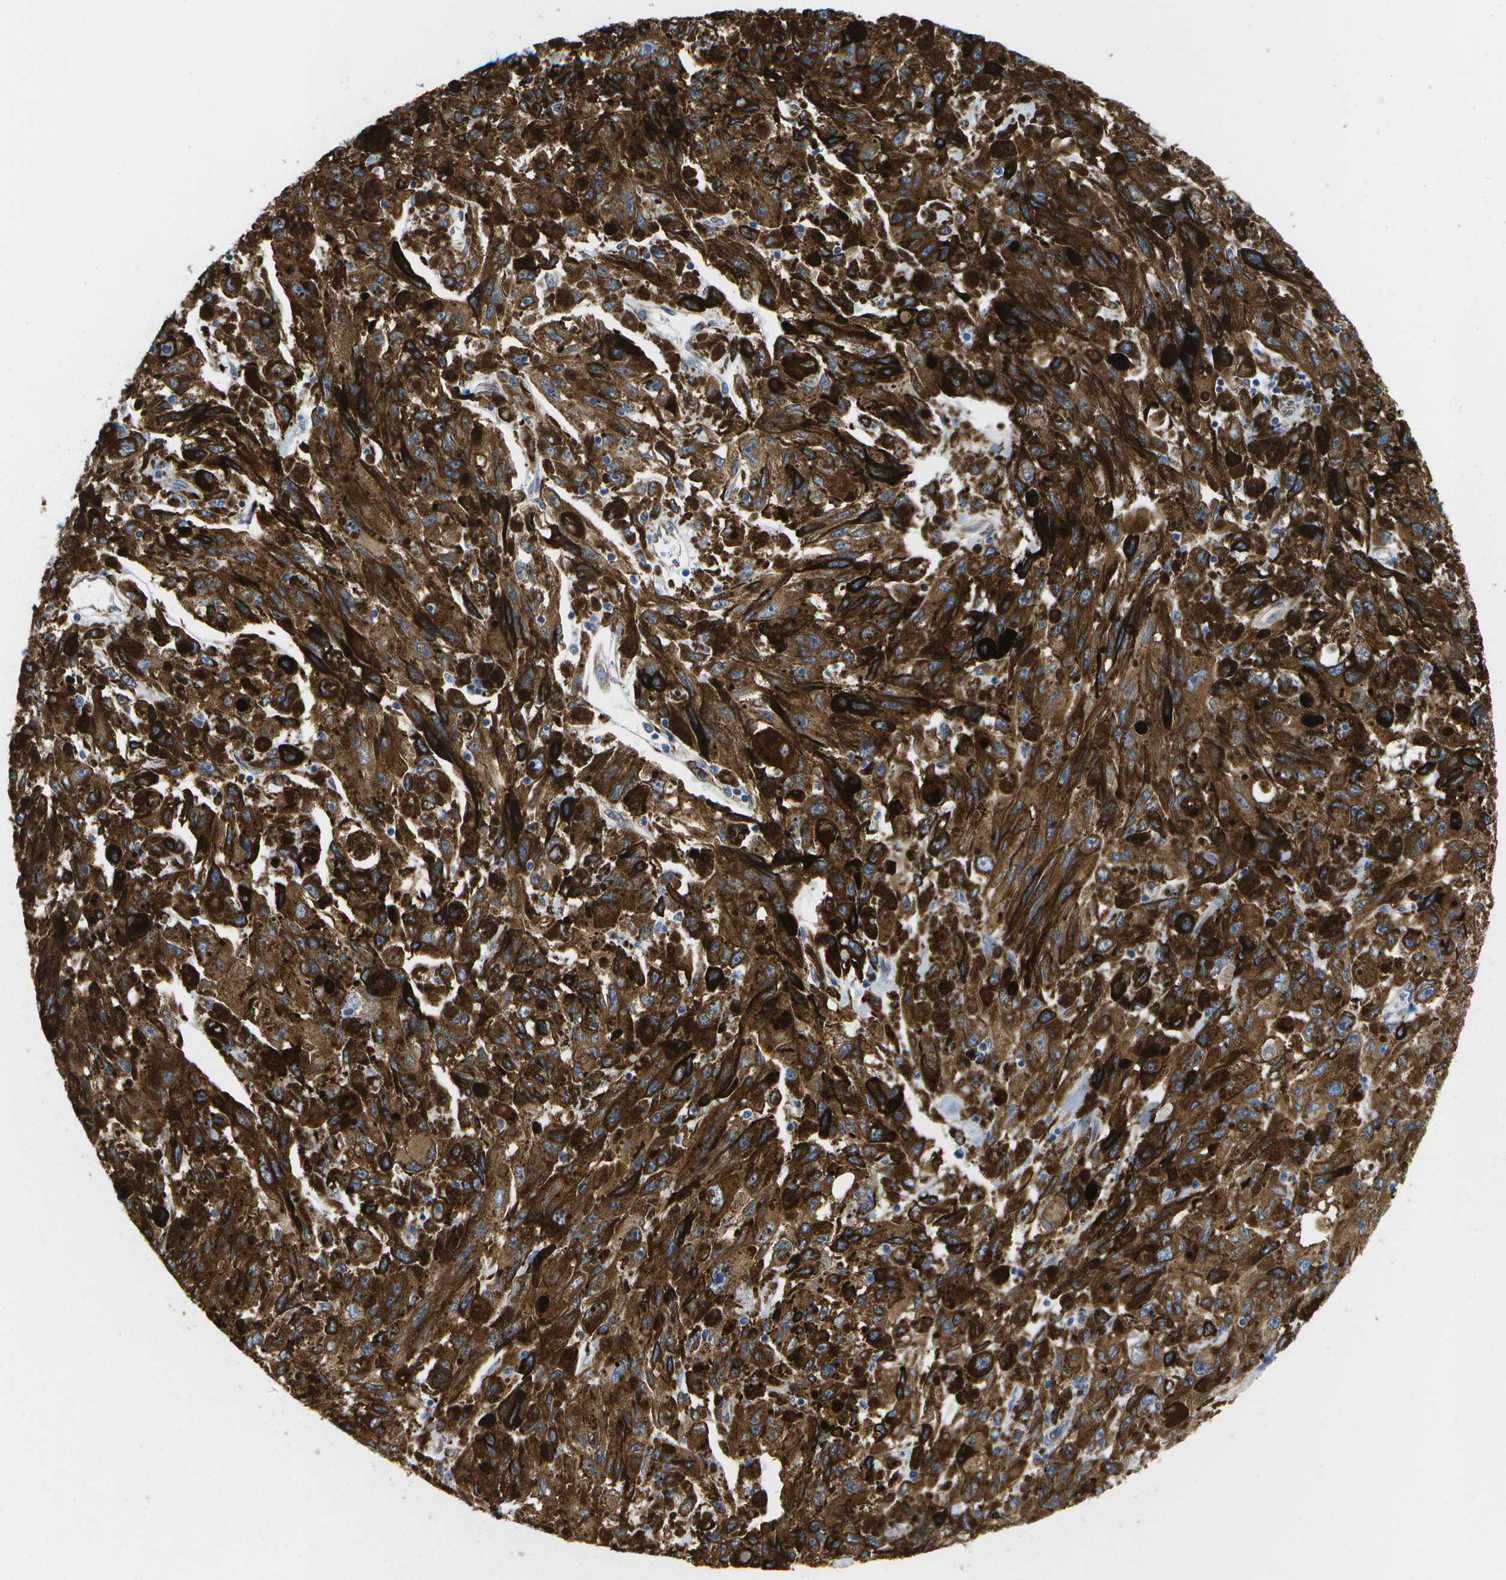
{"staining": {"intensity": "strong", "quantity": ">75%", "location": "cytoplasmic/membranous"}, "tissue": "melanoma", "cell_type": "Tumor cells", "image_type": "cancer", "snomed": [{"axis": "morphology", "description": "Malignant melanoma, NOS"}, {"axis": "topography", "description": "Skin"}], "caption": "Protein expression analysis of human melanoma reveals strong cytoplasmic/membranous staining in approximately >75% of tumor cells.", "gene": "ZDHHC17", "patient": {"sex": "female", "age": 104}}